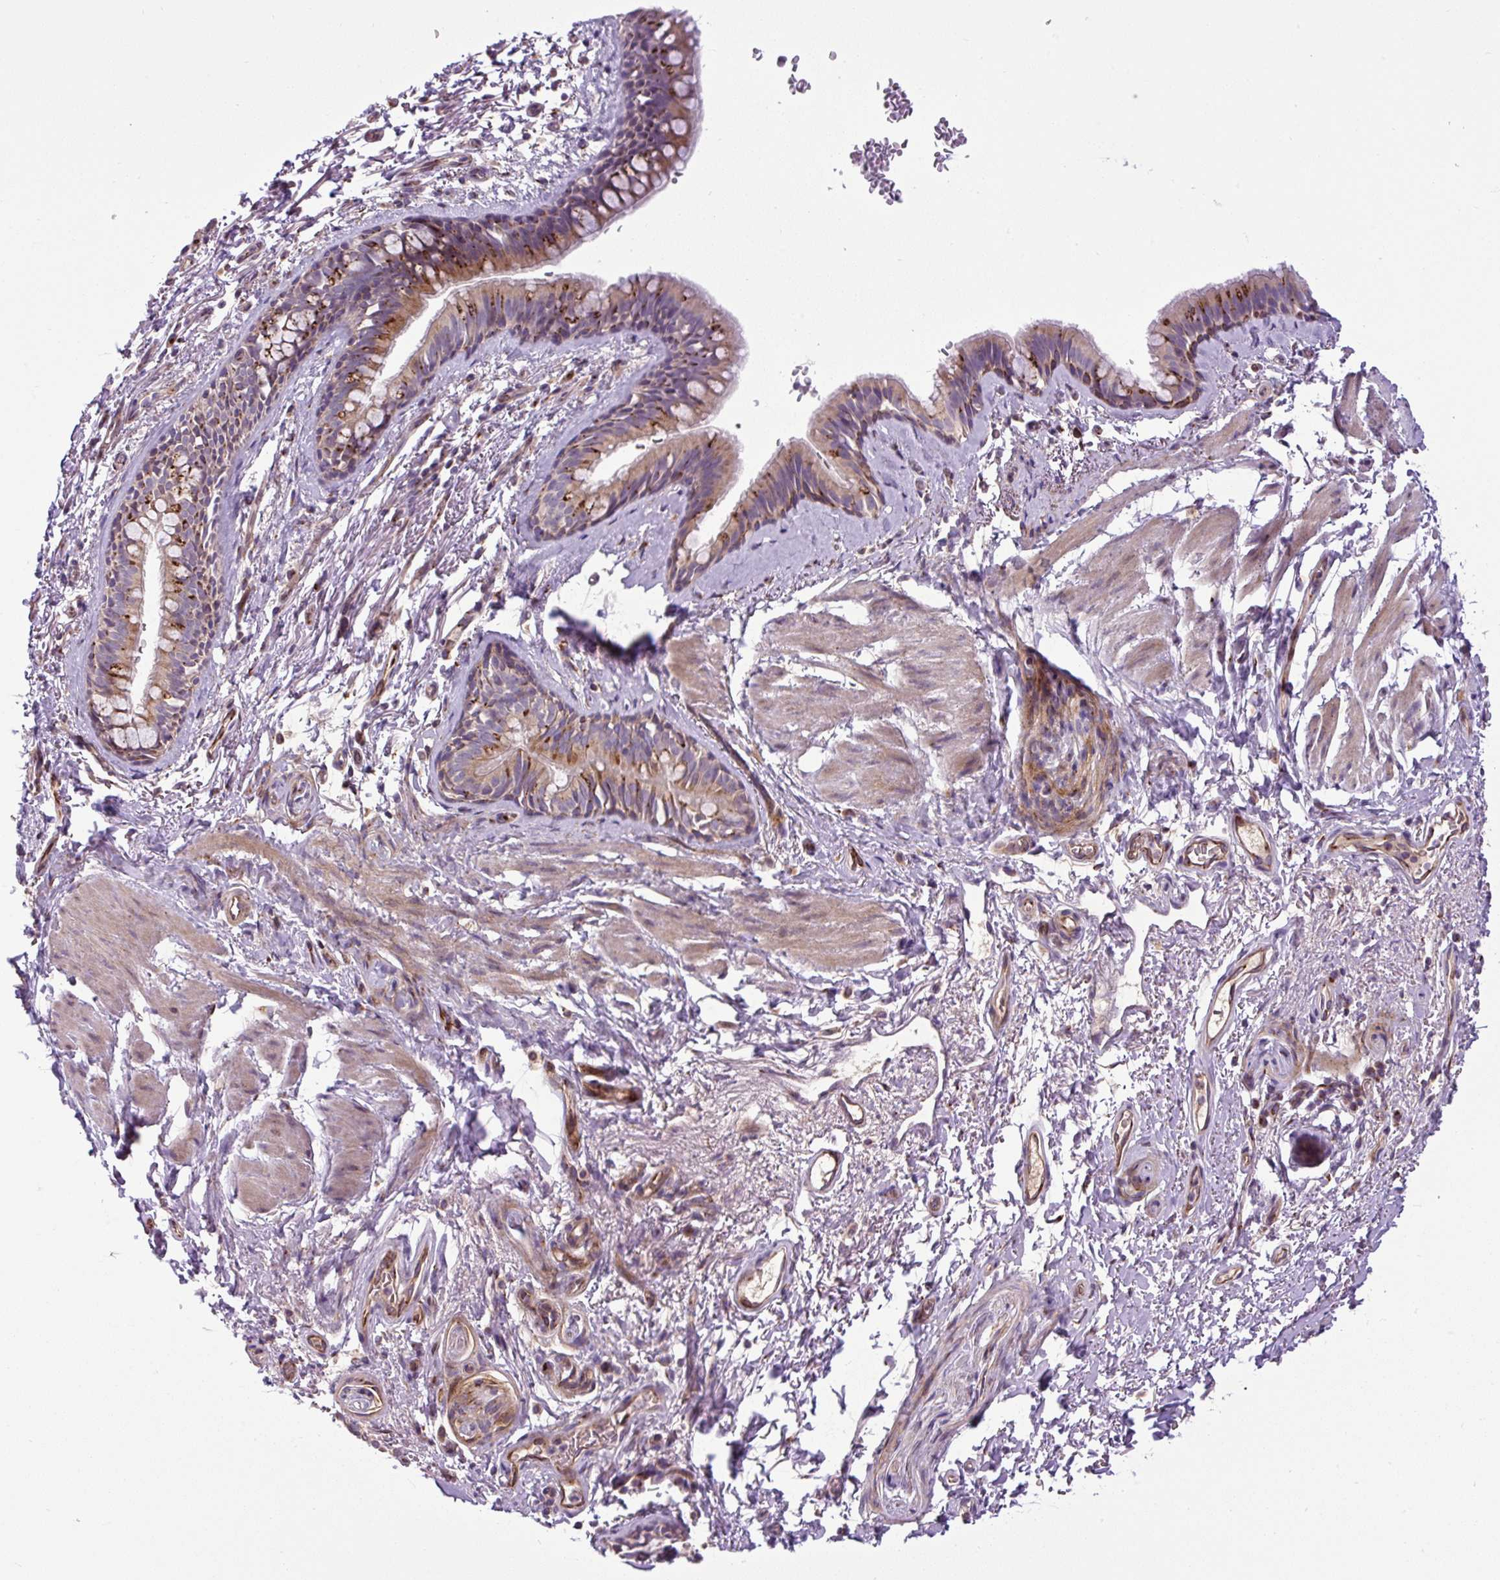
{"staining": {"intensity": "strong", "quantity": "25%-75%", "location": "cytoplasmic/membranous"}, "tissue": "bronchus", "cell_type": "Respiratory epithelial cells", "image_type": "normal", "snomed": [{"axis": "morphology", "description": "Normal tissue, NOS"}, {"axis": "topography", "description": "Bronchus"}], "caption": "This histopathology image reveals unremarkable bronchus stained with IHC to label a protein in brown. The cytoplasmic/membranous of respiratory epithelial cells show strong positivity for the protein. Nuclei are counter-stained blue.", "gene": "MSMP", "patient": {"sex": "male", "age": 67}}